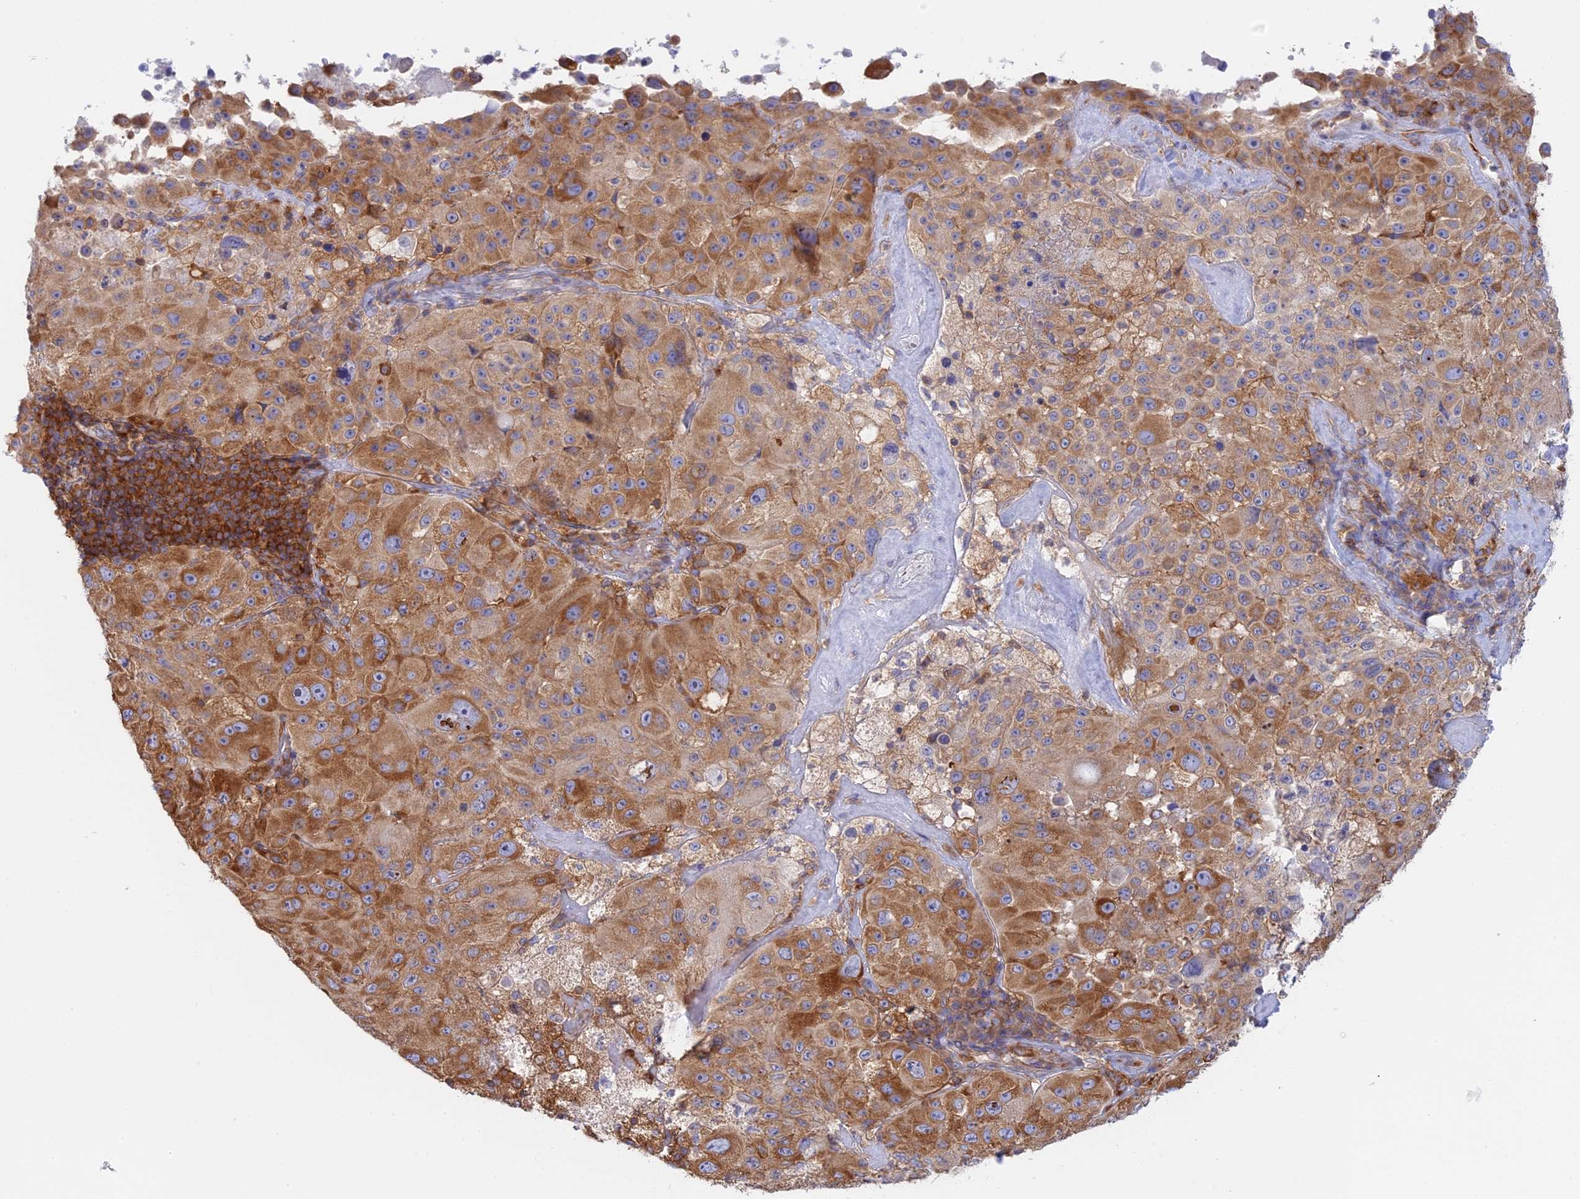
{"staining": {"intensity": "moderate", "quantity": ">75%", "location": "cytoplasmic/membranous"}, "tissue": "melanoma", "cell_type": "Tumor cells", "image_type": "cancer", "snomed": [{"axis": "morphology", "description": "Malignant melanoma, Metastatic site"}, {"axis": "topography", "description": "Lymph node"}], "caption": "IHC (DAB) staining of human malignant melanoma (metastatic site) shows moderate cytoplasmic/membranous protein positivity in about >75% of tumor cells. (IHC, brightfield microscopy, high magnification).", "gene": "GMIP", "patient": {"sex": "male", "age": 62}}